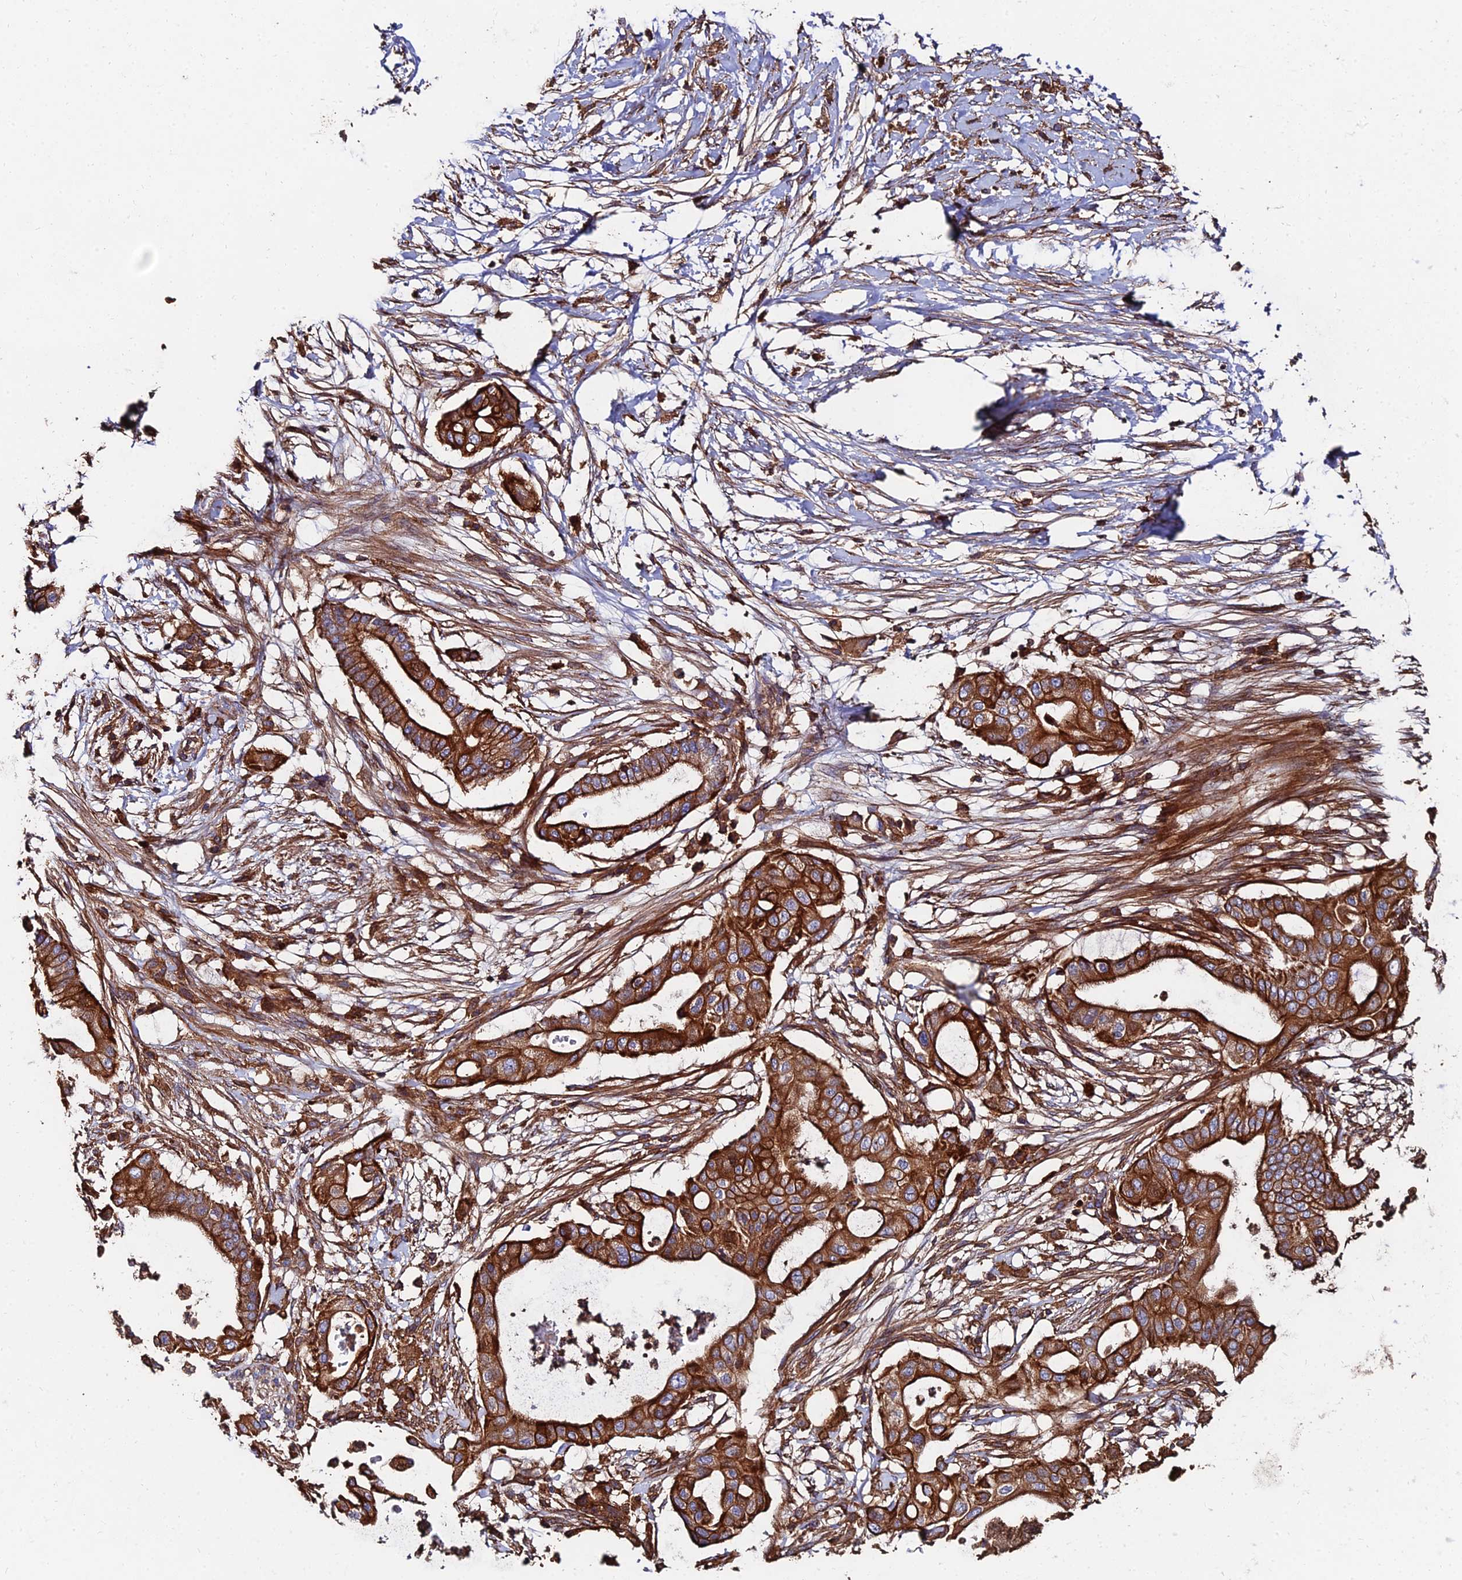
{"staining": {"intensity": "strong", "quantity": ">75%", "location": "cytoplasmic/membranous"}, "tissue": "pancreatic cancer", "cell_type": "Tumor cells", "image_type": "cancer", "snomed": [{"axis": "morphology", "description": "Adenocarcinoma, NOS"}, {"axis": "topography", "description": "Pancreas"}], "caption": "Human pancreatic adenocarcinoma stained with a brown dye exhibits strong cytoplasmic/membranous positive positivity in approximately >75% of tumor cells.", "gene": "EXT1", "patient": {"sex": "male", "age": 68}}